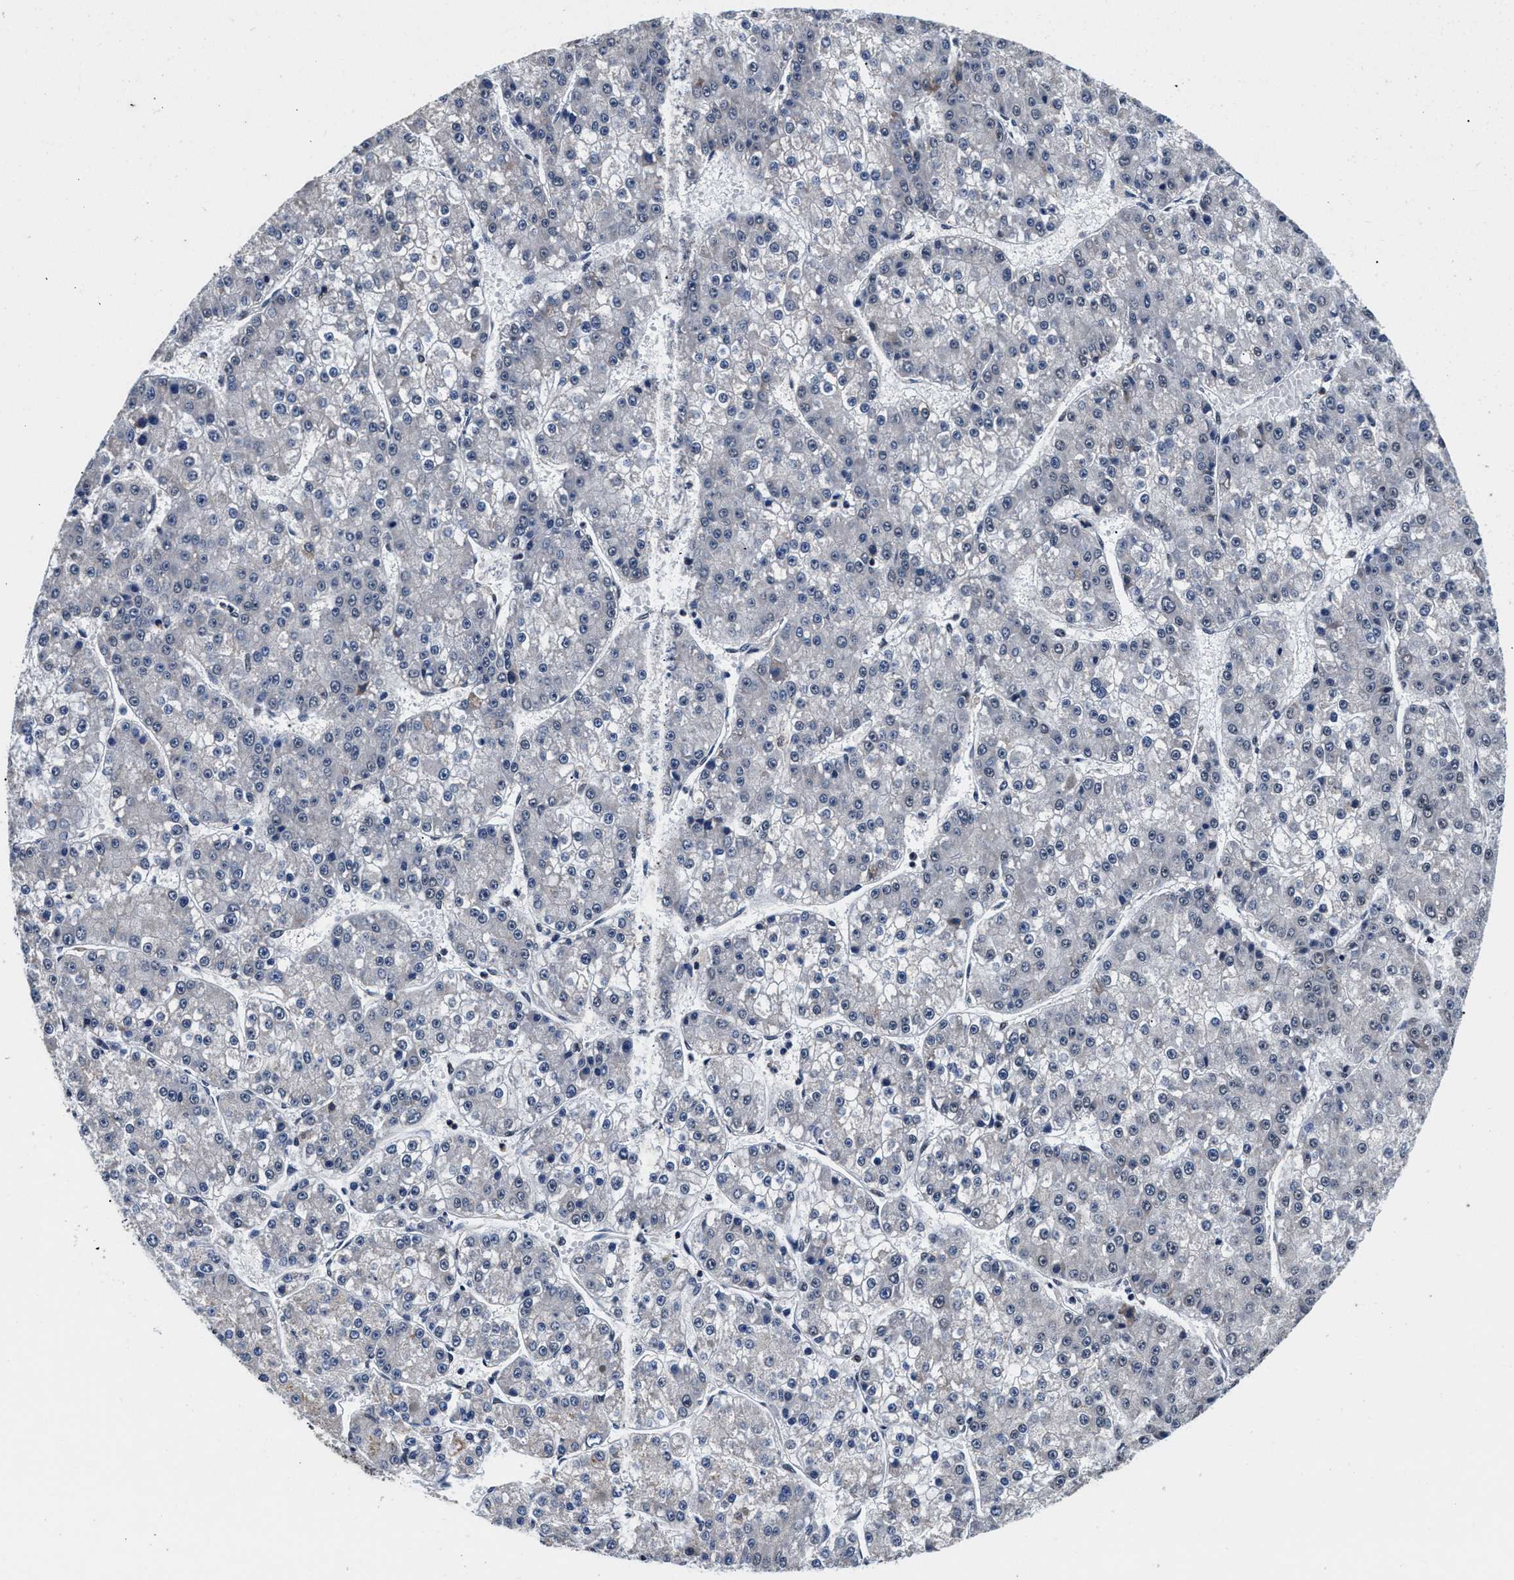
{"staining": {"intensity": "weak", "quantity": "<25%", "location": "nuclear"}, "tissue": "liver cancer", "cell_type": "Tumor cells", "image_type": "cancer", "snomed": [{"axis": "morphology", "description": "Carcinoma, Hepatocellular, NOS"}, {"axis": "topography", "description": "Liver"}], "caption": "Liver cancer (hepatocellular carcinoma) was stained to show a protein in brown. There is no significant staining in tumor cells. The staining is performed using DAB (3,3'-diaminobenzidine) brown chromogen with nuclei counter-stained in using hematoxylin.", "gene": "USP16", "patient": {"sex": "female", "age": 73}}